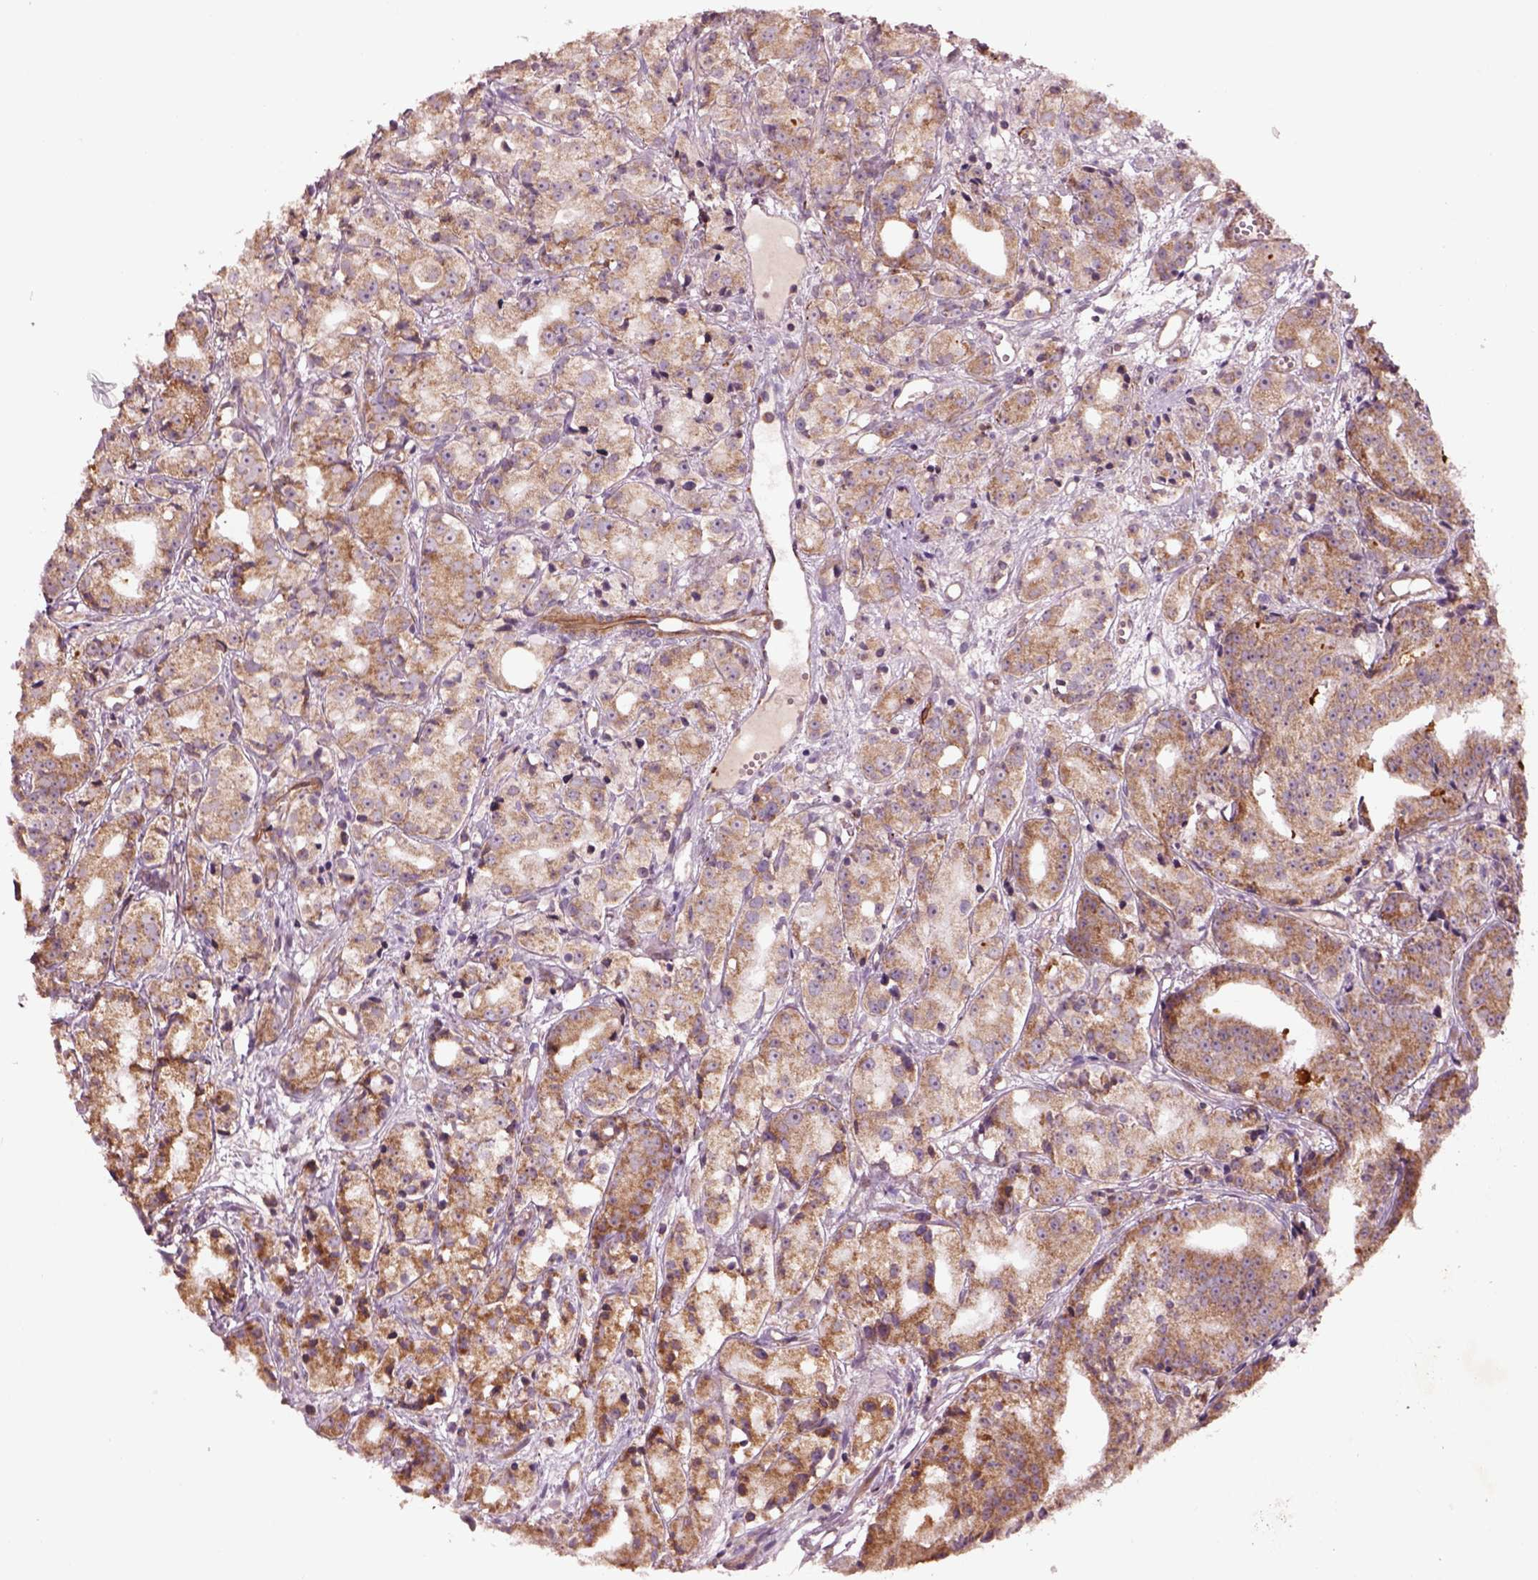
{"staining": {"intensity": "moderate", "quantity": ">75%", "location": "cytoplasmic/membranous"}, "tissue": "prostate cancer", "cell_type": "Tumor cells", "image_type": "cancer", "snomed": [{"axis": "morphology", "description": "Adenocarcinoma, Medium grade"}, {"axis": "topography", "description": "Prostate"}], "caption": "Protein analysis of prostate cancer tissue exhibits moderate cytoplasmic/membranous expression in approximately >75% of tumor cells. The staining was performed using DAB to visualize the protein expression in brown, while the nuclei were stained in blue with hematoxylin (Magnification: 20x).", "gene": "SLC25A5", "patient": {"sex": "male", "age": 74}}